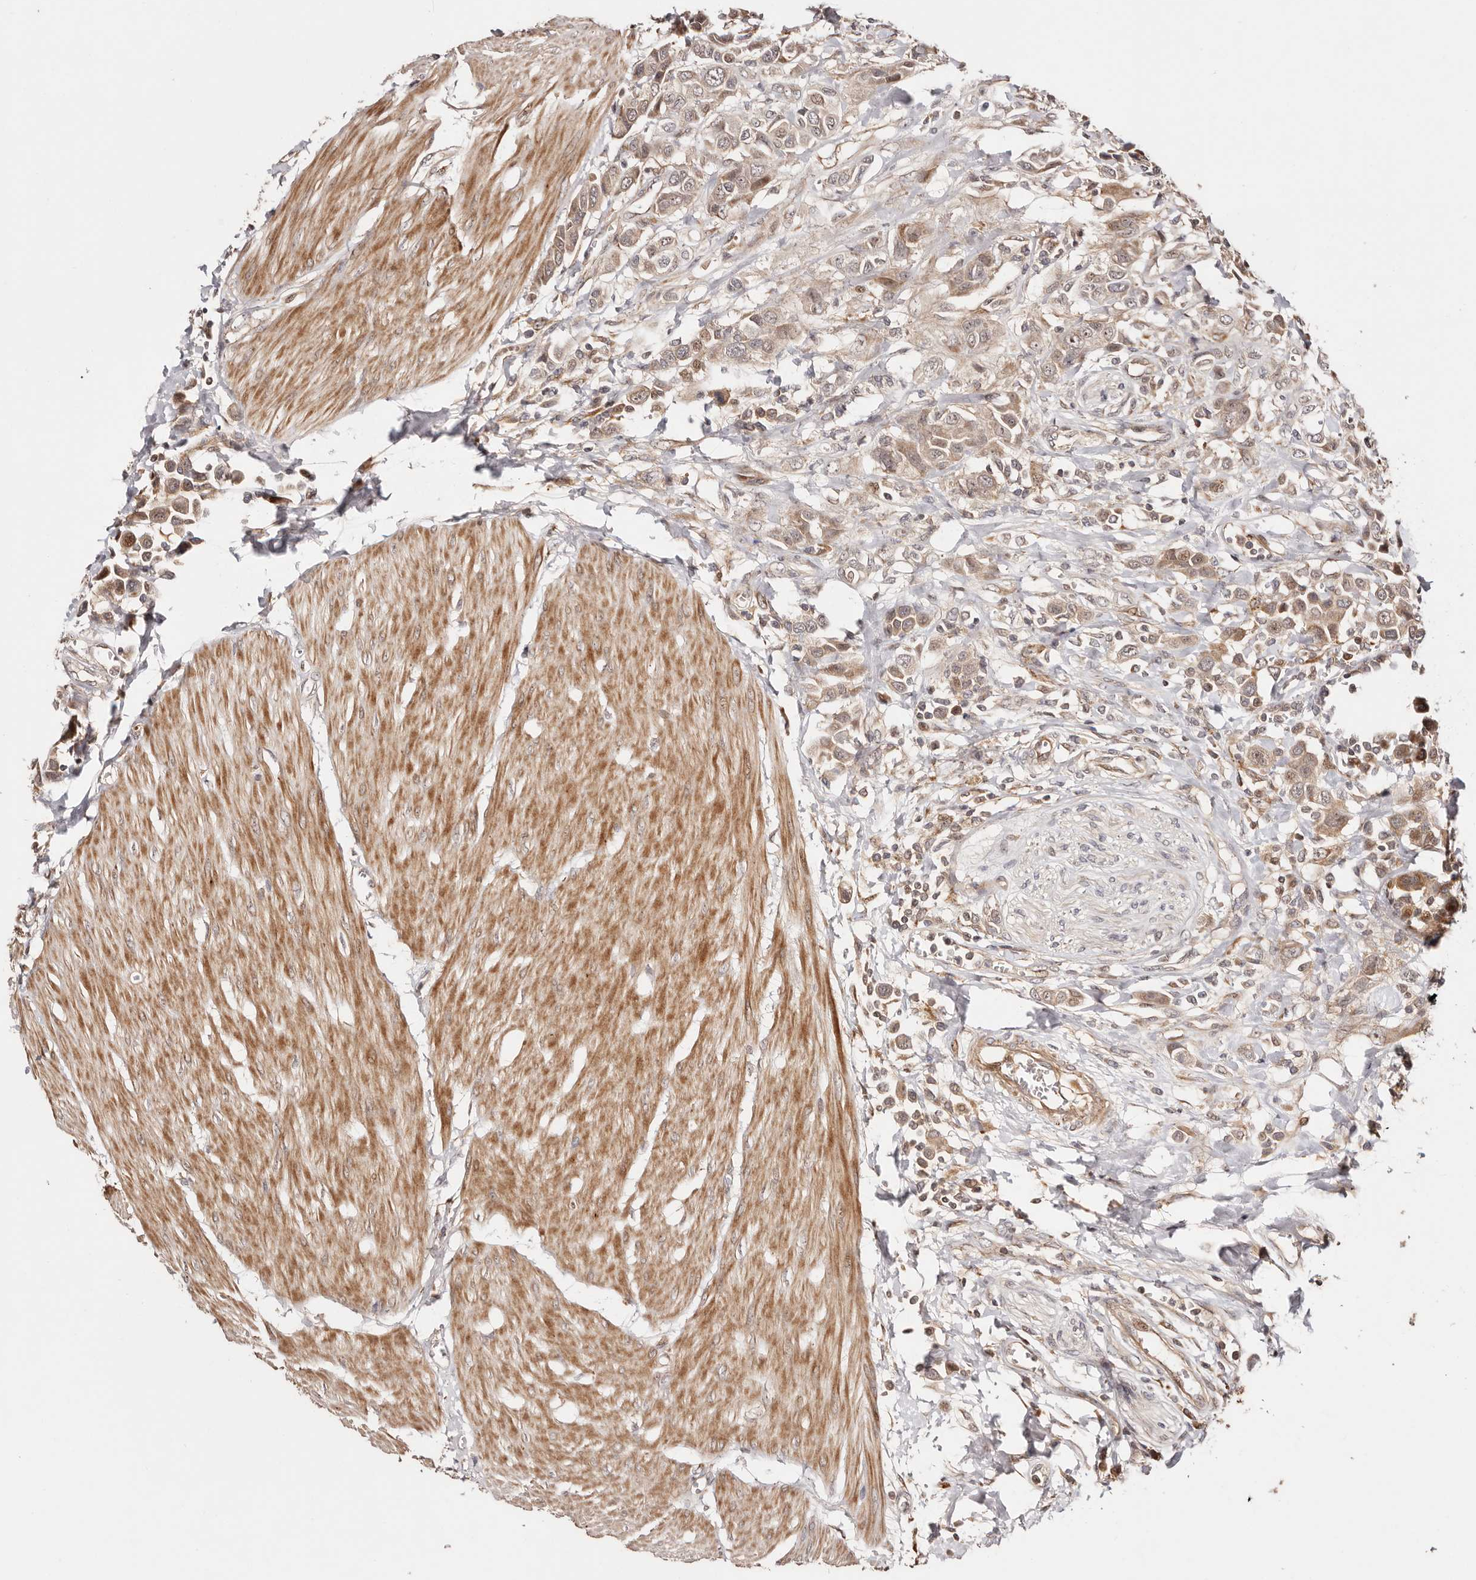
{"staining": {"intensity": "moderate", "quantity": ">75%", "location": "cytoplasmic/membranous,nuclear"}, "tissue": "urothelial cancer", "cell_type": "Tumor cells", "image_type": "cancer", "snomed": [{"axis": "morphology", "description": "Urothelial carcinoma, High grade"}, {"axis": "topography", "description": "Urinary bladder"}], "caption": "Urothelial carcinoma (high-grade) stained with immunohistochemistry reveals moderate cytoplasmic/membranous and nuclear staining in about >75% of tumor cells. The protein of interest is shown in brown color, while the nuclei are stained blue.", "gene": "PTPN22", "patient": {"sex": "male", "age": 50}}